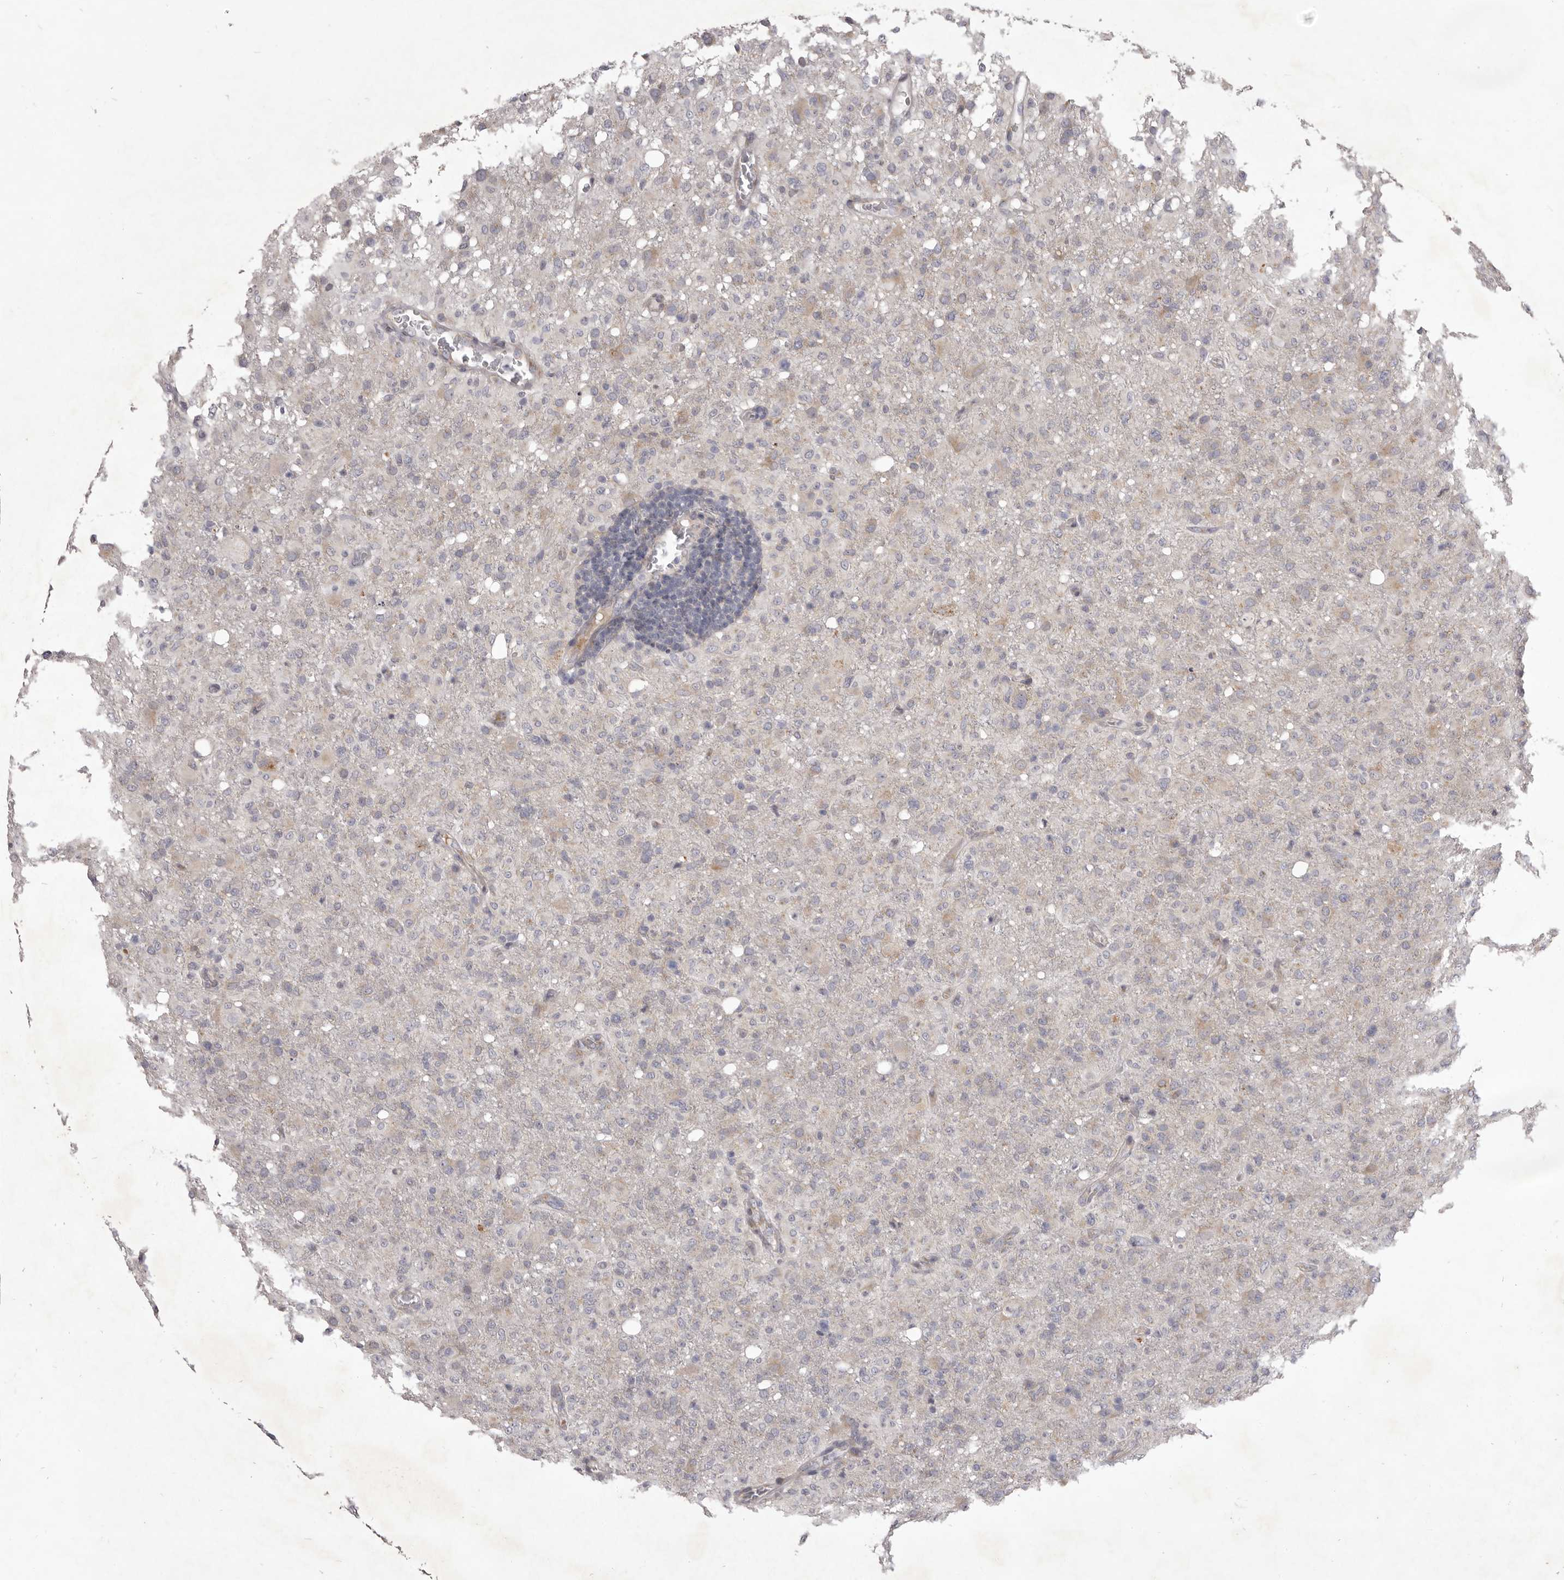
{"staining": {"intensity": "negative", "quantity": "none", "location": "none"}, "tissue": "glioma", "cell_type": "Tumor cells", "image_type": "cancer", "snomed": [{"axis": "morphology", "description": "Glioma, malignant, High grade"}, {"axis": "topography", "description": "Brain"}], "caption": "Tumor cells show no significant positivity in glioma. (DAB immunohistochemistry with hematoxylin counter stain).", "gene": "TBC1D8B", "patient": {"sex": "female", "age": 57}}